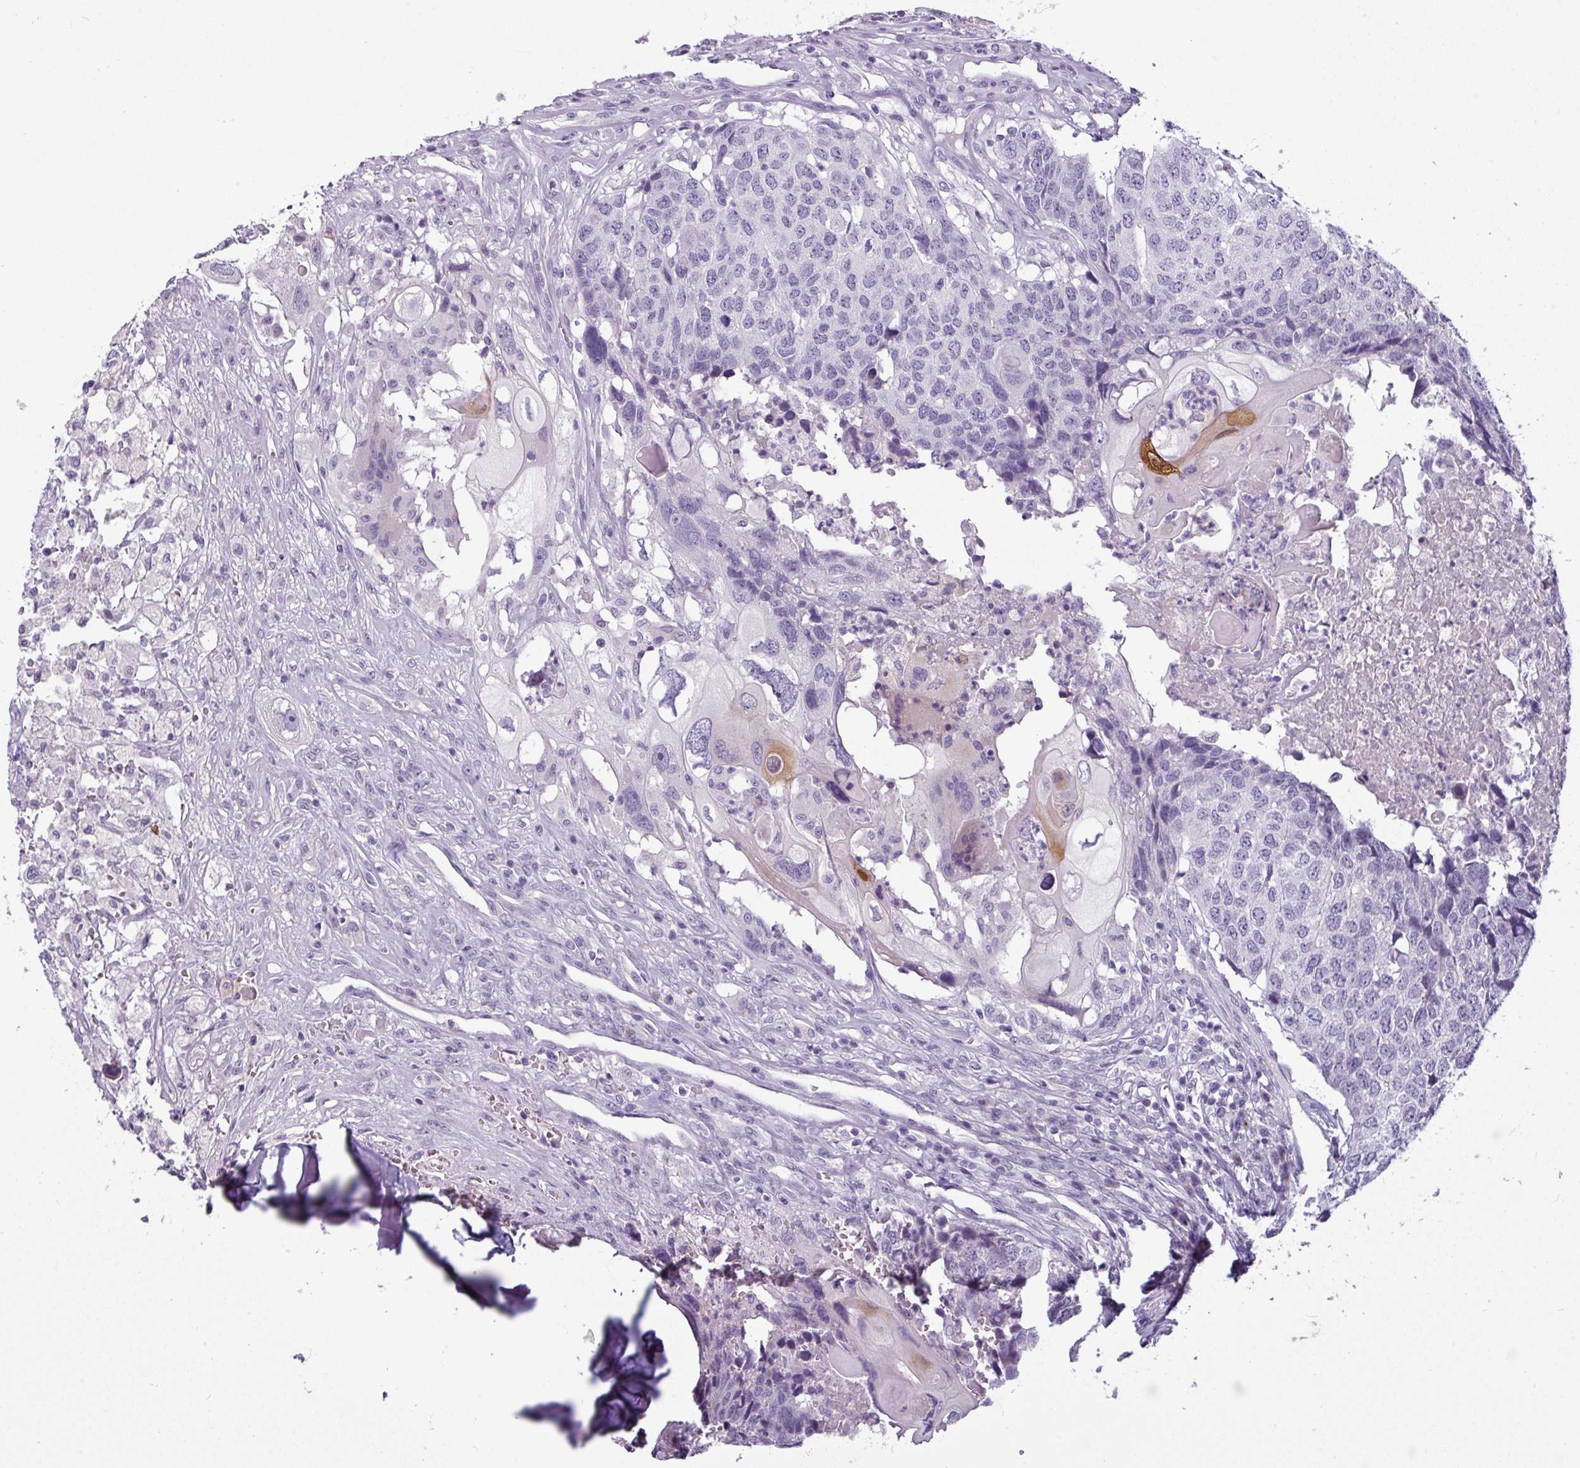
{"staining": {"intensity": "moderate", "quantity": "<25%", "location": "cytoplasmic/membranous"}, "tissue": "head and neck cancer", "cell_type": "Tumor cells", "image_type": "cancer", "snomed": [{"axis": "morphology", "description": "Squamous cell carcinoma, NOS"}, {"axis": "topography", "description": "Head-Neck"}], "caption": "Protein staining of head and neck cancer (squamous cell carcinoma) tissue shows moderate cytoplasmic/membranous positivity in approximately <25% of tumor cells. (IHC, brightfield microscopy, high magnification).", "gene": "SLC26A9", "patient": {"sex": "male", "age": 66}}